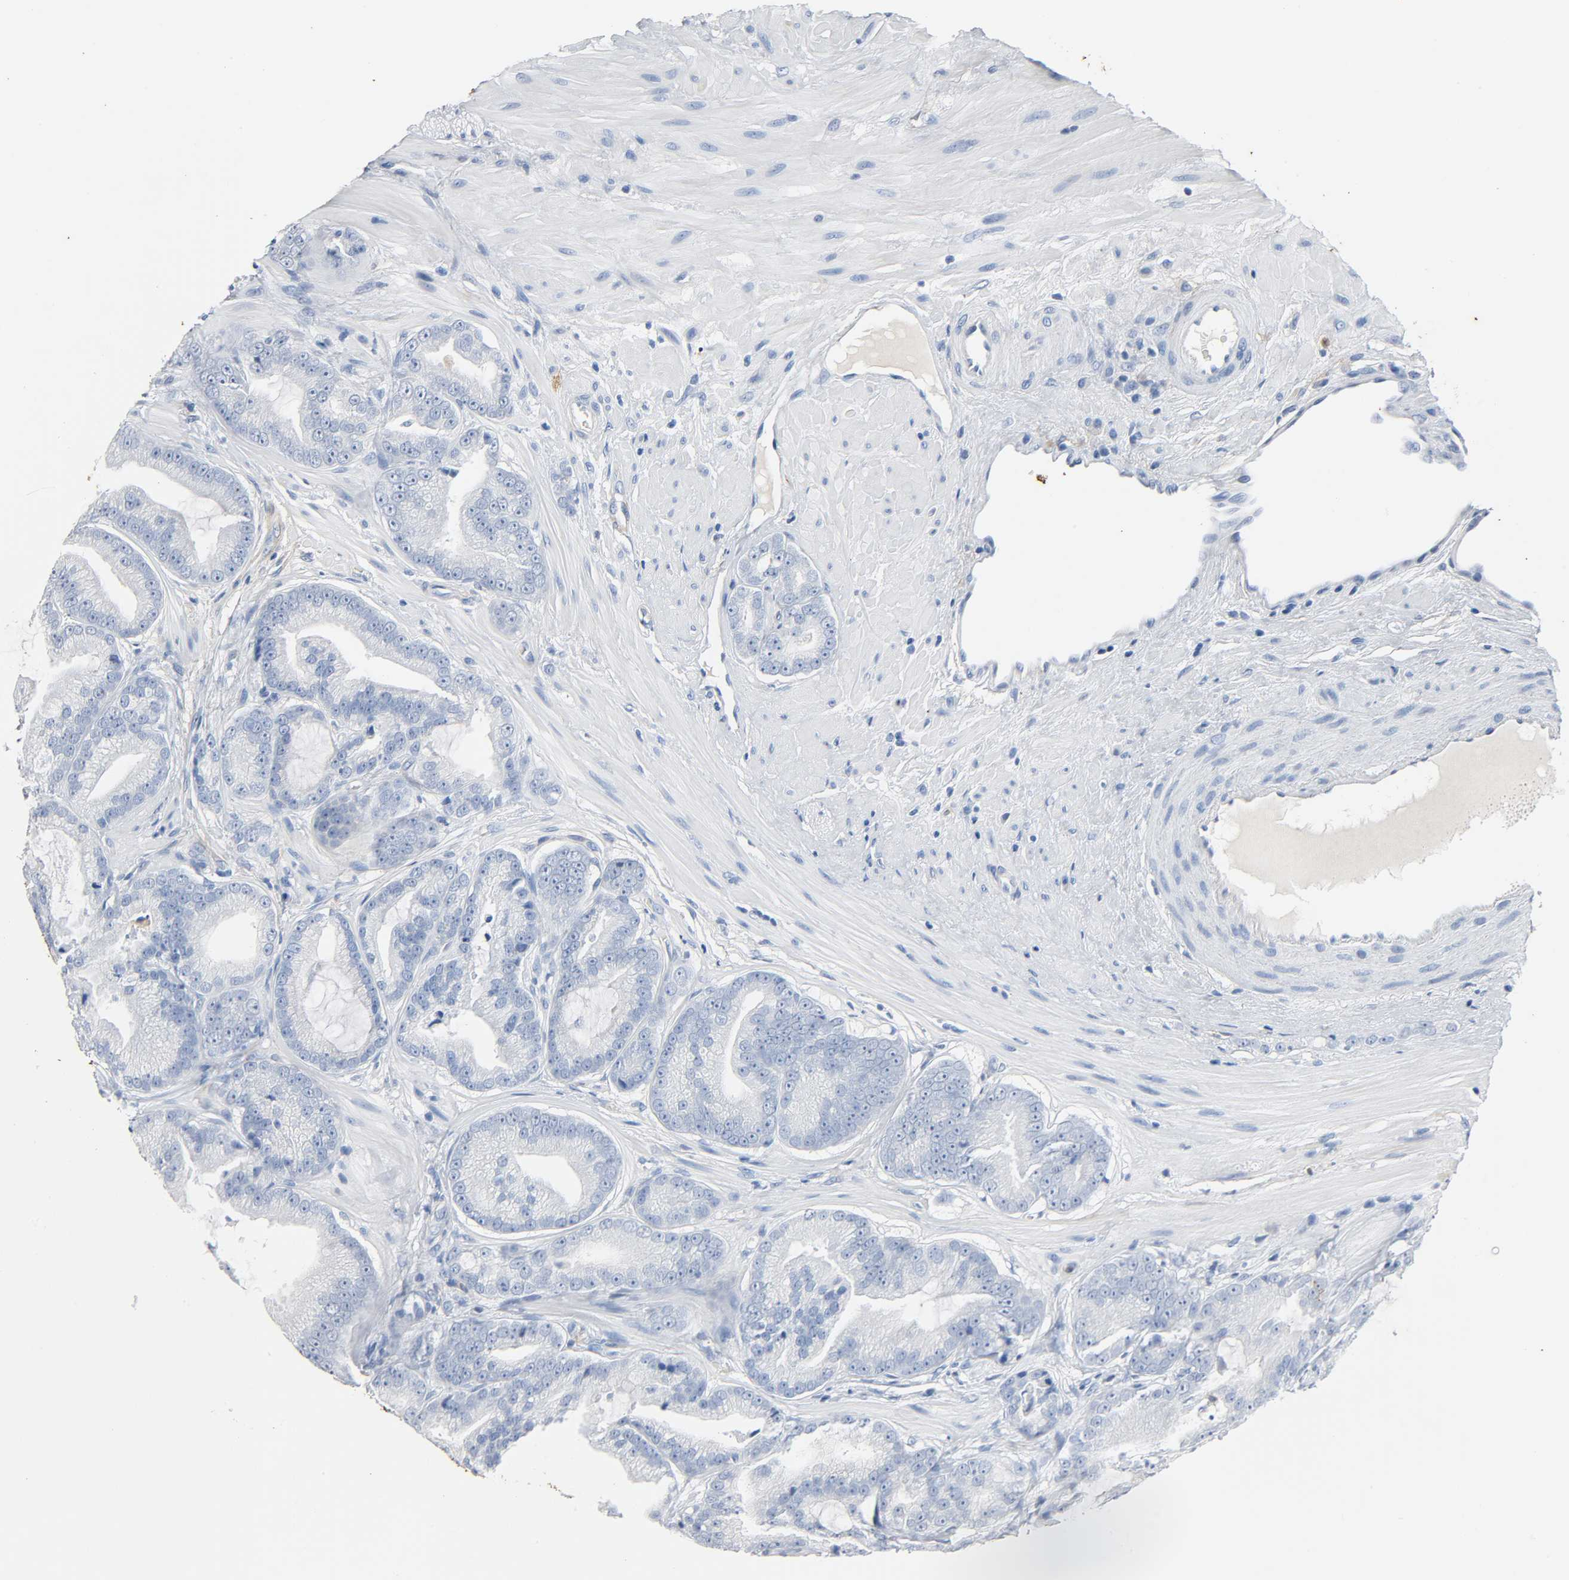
{"staining": {"intensity": "moderate", "quantity": "<25%", "location": "cytoplasmic/membranous"}, "tissue": "prostate cancer", "cell_type": "Tumor cells", "image_type": "cancer", "snomed": [{"axis": "morphology", "description": "Adenocarcinoma, Low grade"}, {"axis": "topography", "description": "Prostate"}], "caption": "A micrograph showing moderate cytoplasmic/membranous staining in about <25% of tumor cells in prostate adenocarcinoma (low-grade), as visualized by brown immunohistochemical staining.", "gene": "ANPEP", "patient": {"sex": "male", "age": 58}}